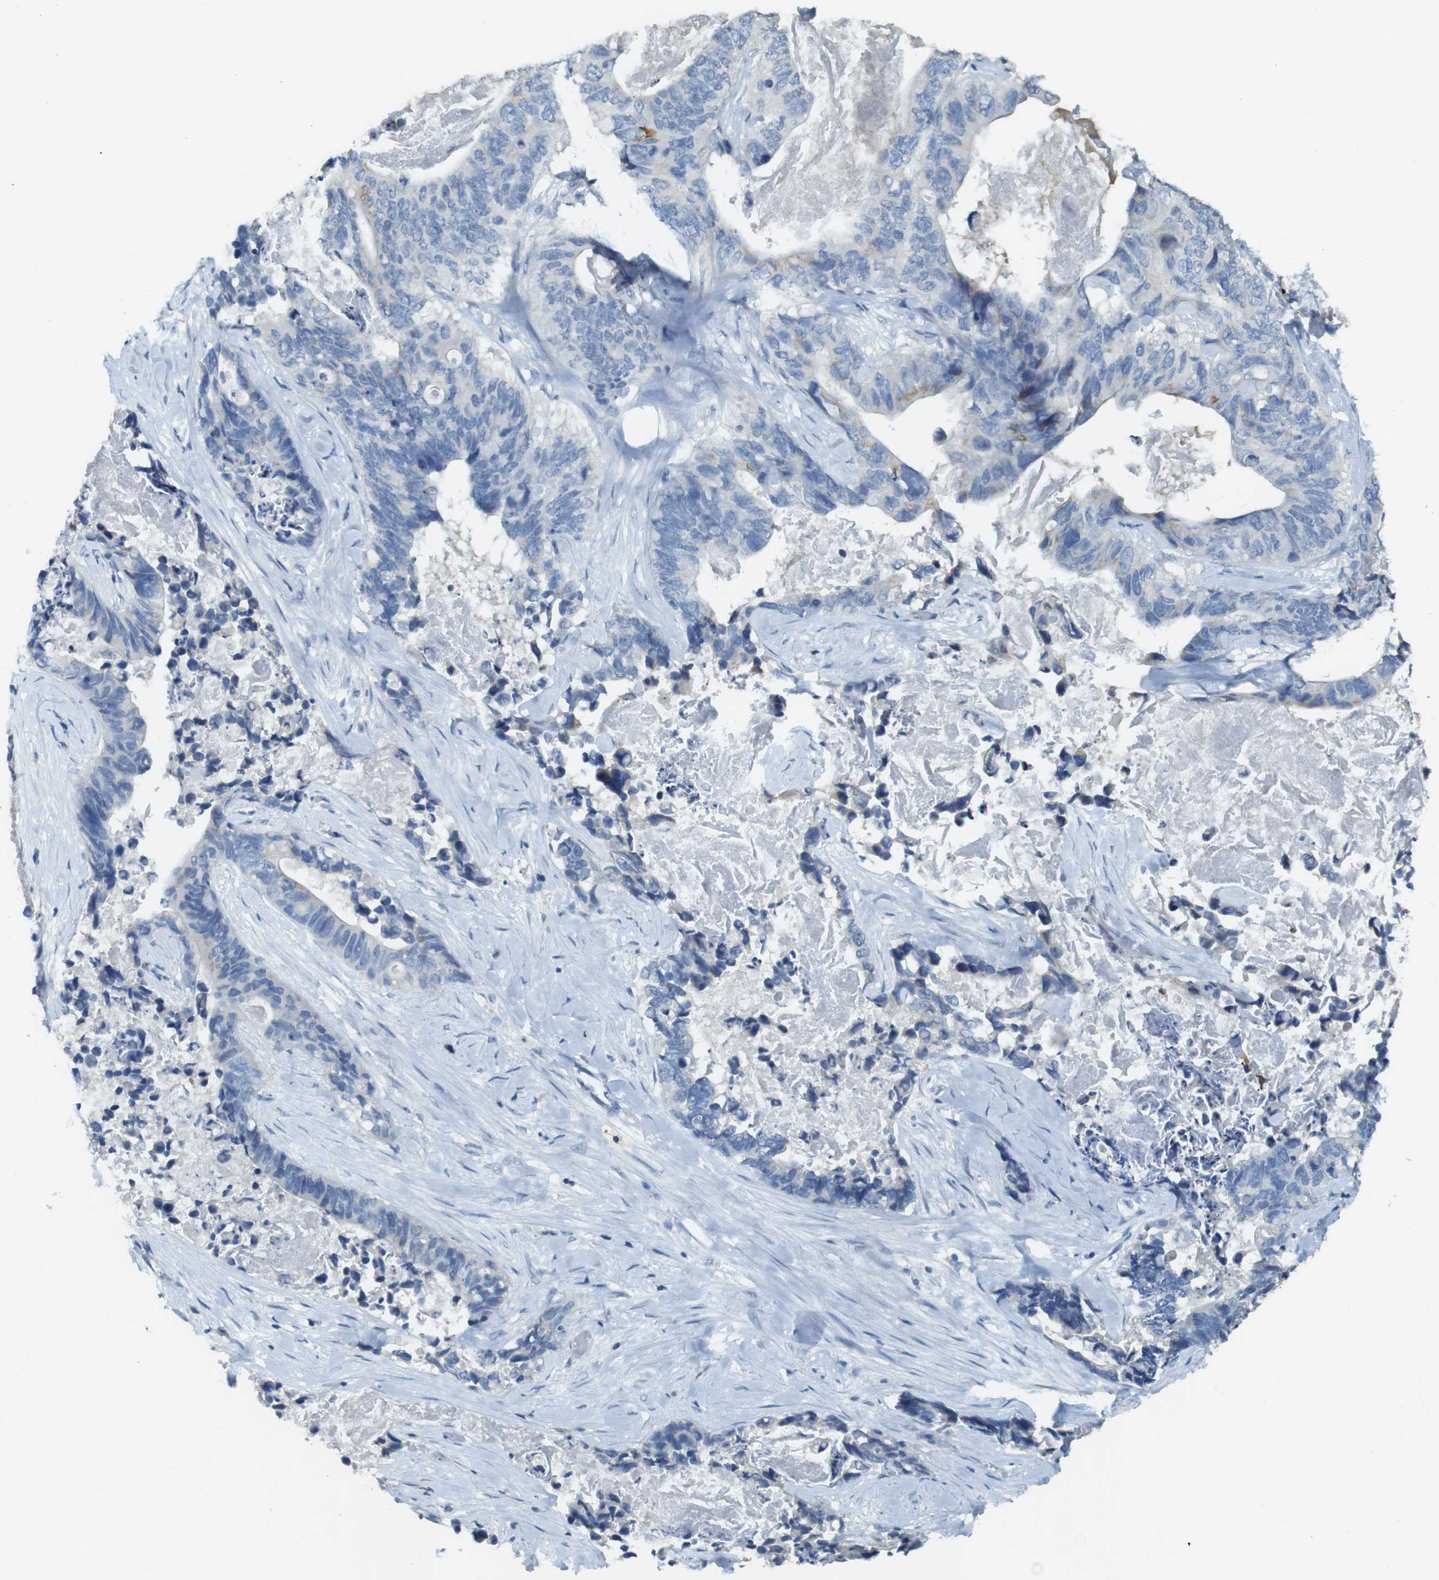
{"staining": {"intensity": "negative", "quantity": "none", "location": "none"}, "tissue": "stomach cancer", "cell_type": "Tumor cells", "image_type": "cancer", "snomed": [{"axis": "morphology", "description": "Adenocarcinoma, NOS"}, {"axis": "topography", "description": "Stomach"}], "caption": "Immunohistochemical staining of stomach cancer reveals no significant expression in tumor cells.", "gene": "CD320", "patient": {"sex": "female", "age": 89}}